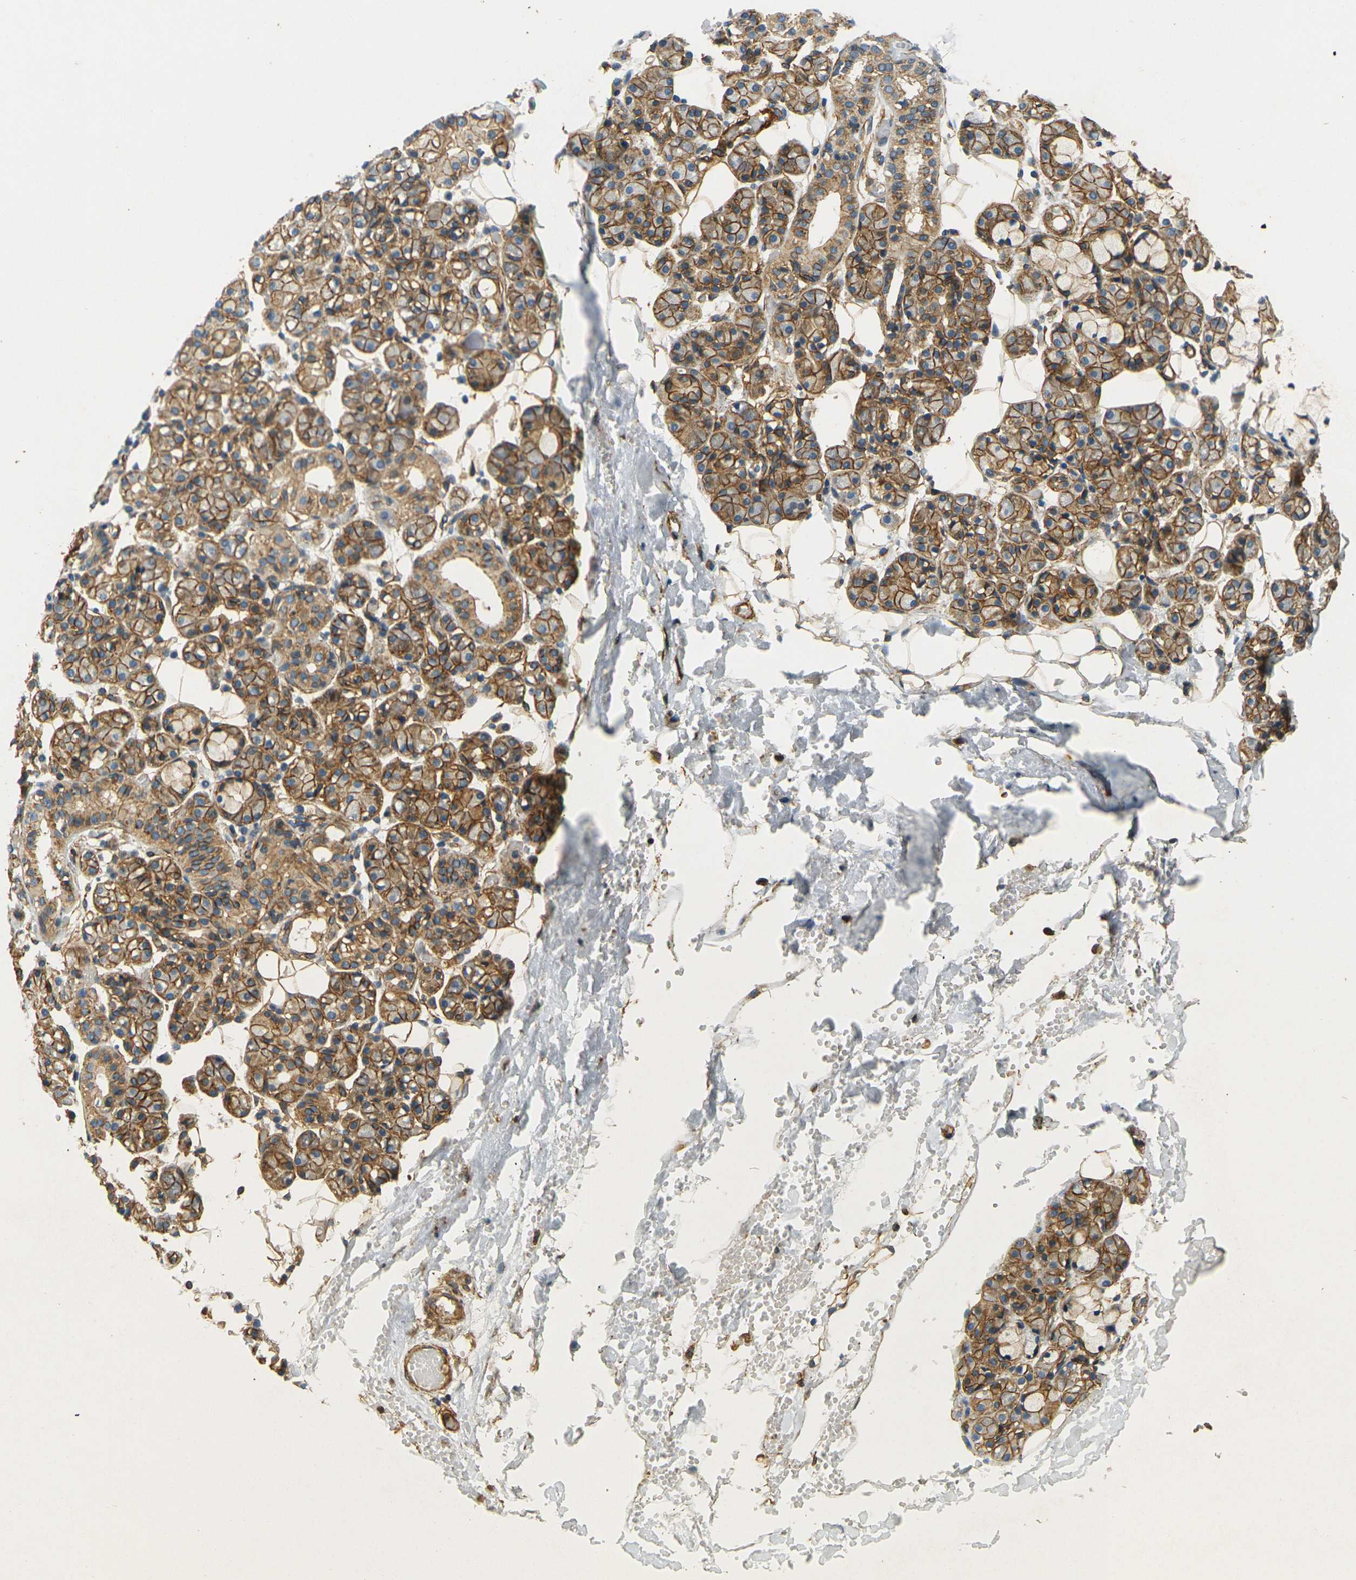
{"staining": {"intensity": "moderate", "quantity": ">75%", "location": "cytoplasmic/membranous"}, "tissue": "salivary gland", "cell_type": "Glandular cells", "image_type": "normal", "snomed": [{"axis": "morphology", "description": "Normal tissue, NOS"}, {"axis": "topography", "description": "Salivary gland"}], "caption": "Brown immunohistochemical staining in benign salivary gland reveals moderate cytoplasmic/membranous expression in about >75% of glandular cells. The protein is shown in brown color, while the nuclei are stained blue.", "gene": "EPHA7", "patient": {"sex": "male", "age": 63}}